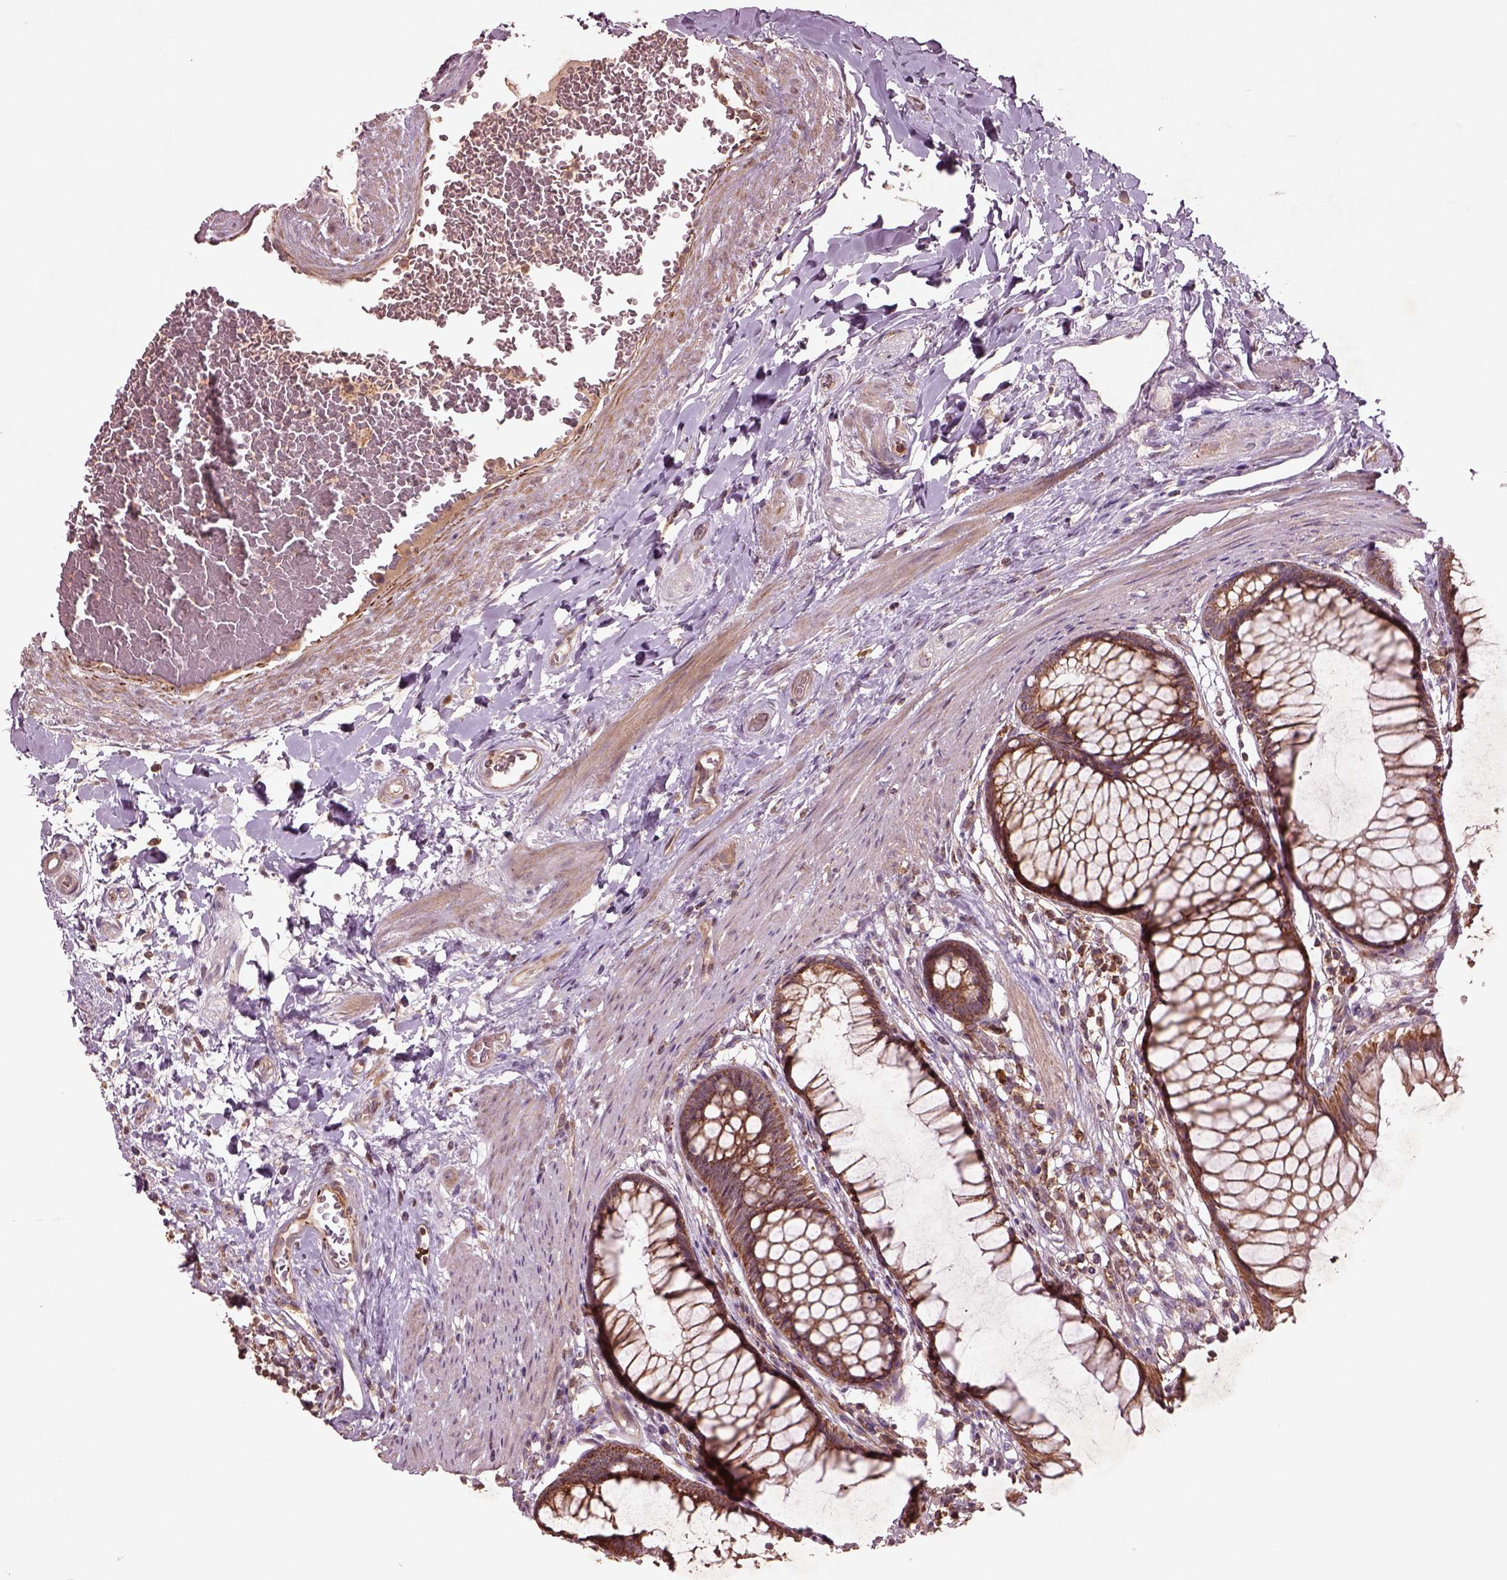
{"staining": {"intensity": "strong", "quantity": ">75%", "location": "cytoplasmic/membranous"}, "tissue": "rectum", "cell_type": "Glandular cells", "image_type": "normal", "snomed": [{"axis": "morphology", "description": "Normal tissue, NOS"}, {"axis": "topography", "description": "Smooth muscle"}, {"axis": "topography", "description": "Rectum"}], "caption": "The micrograph demonstrates staining of unremarkable rectum, revealing strong cytoplasmic/membranous protein expression (brown color) within glandular cells. (DAB IHC with brightfield microscopy, high magnification).", "gene": "SLC25A31", "patient": {"sex": "male", "age": 53}}